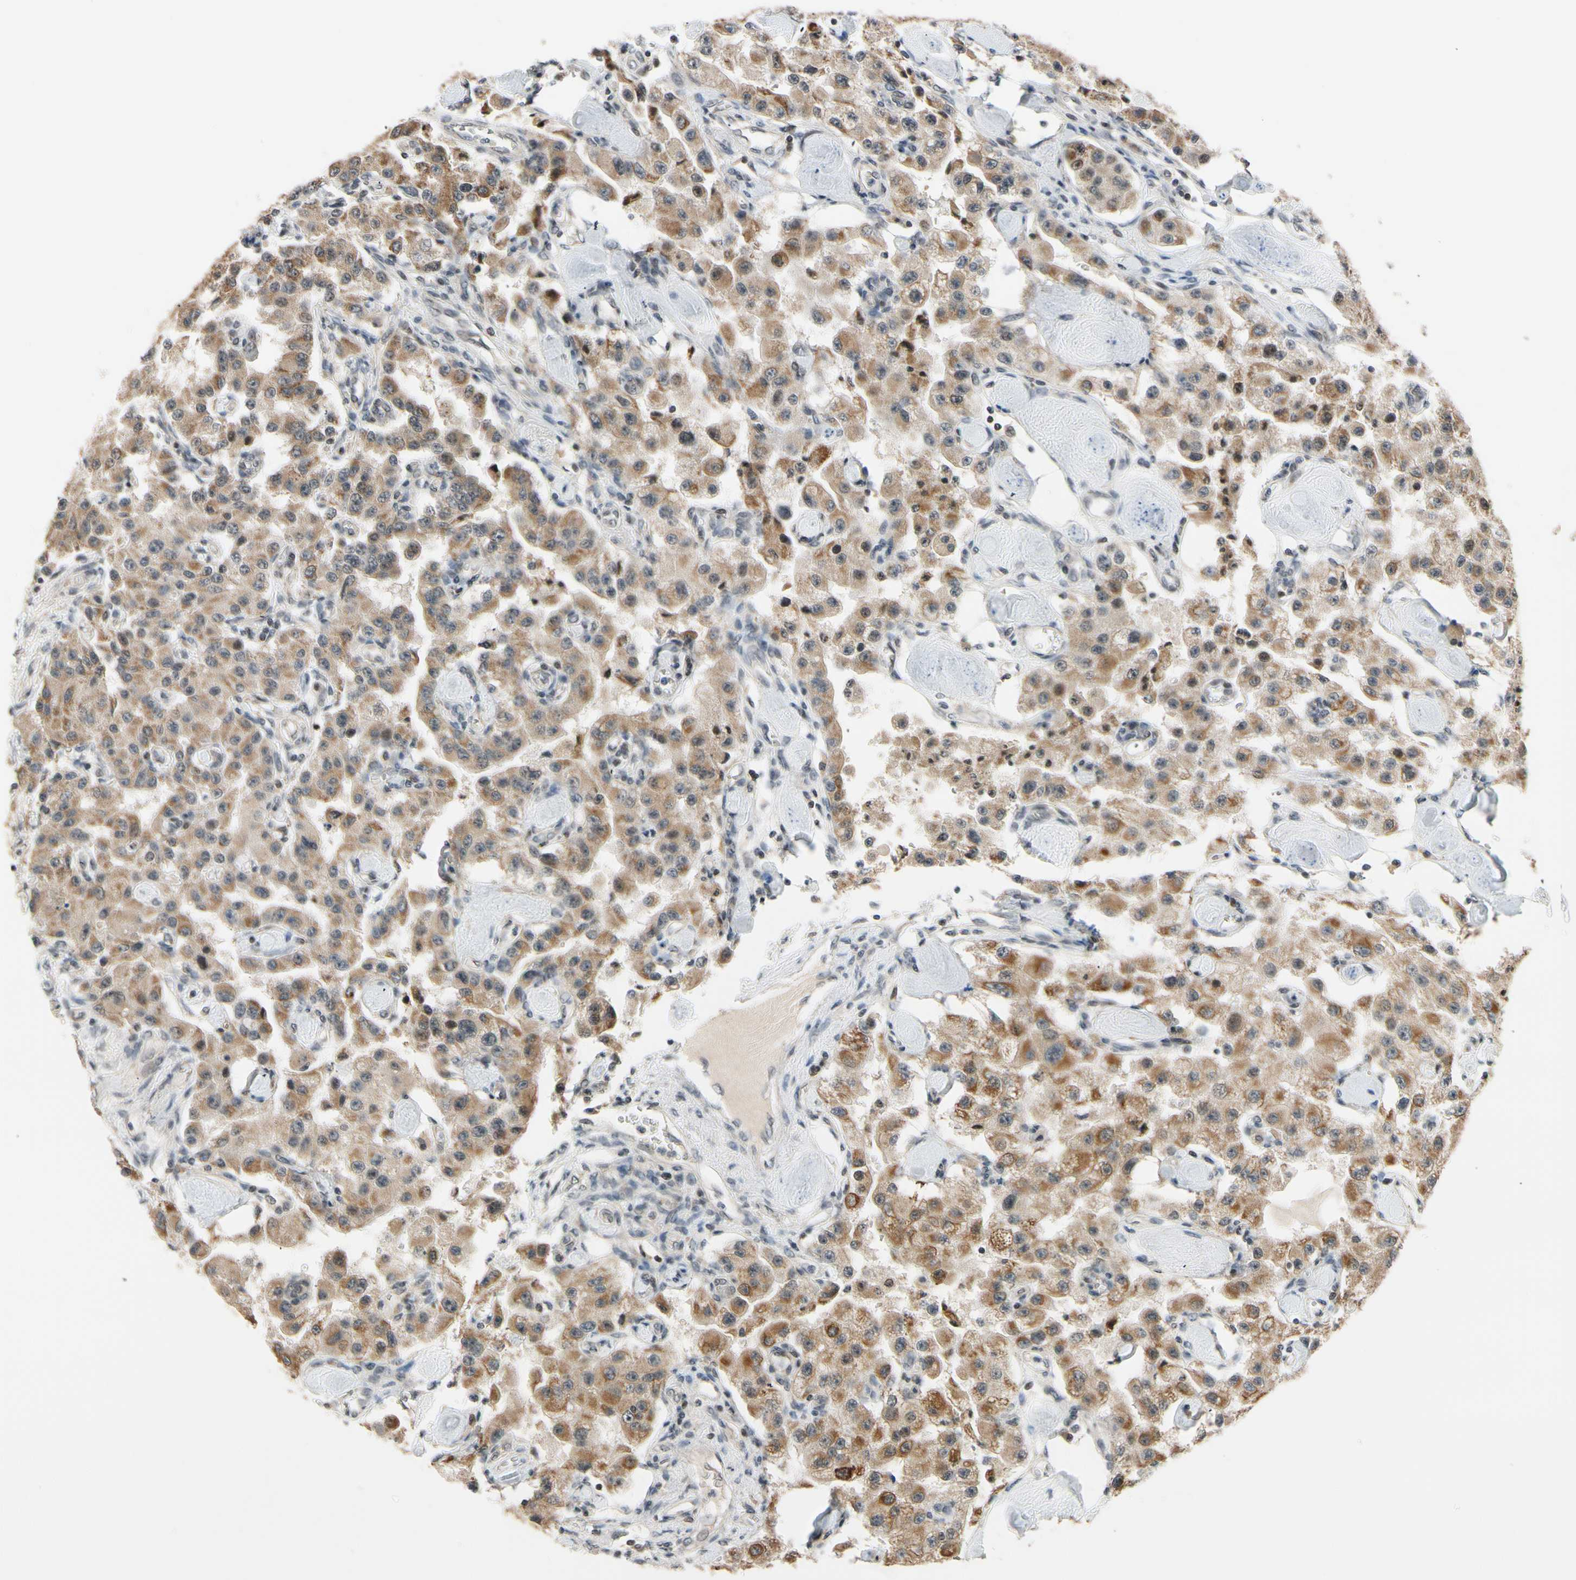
{"staining": {"intensity": "moderate", "quantity": ">75%", "location": "cytoplasmic/membranous"}, "tissue": "carcinoid", "cell_type": "Tumor cells", "image_type": "cancer", "snomed": [{"axis": "morphology", "description": "Carcinoid, malignant, NOS"}, {"axis": "topography", "description": "Pancreas"}], "caption": "High-magnification brightfield microscopy of carcinoid (malignant) stained with DAB (3,3'-diaminobenzidine) (brown) and counterstained with hematoxylin (blue). tumor cells exhibit moderate cytoplasmic/membranous expression is present in about>75% of cells.", "gene": "TAF12", "patient": {"sex": "male", "age": 41}}